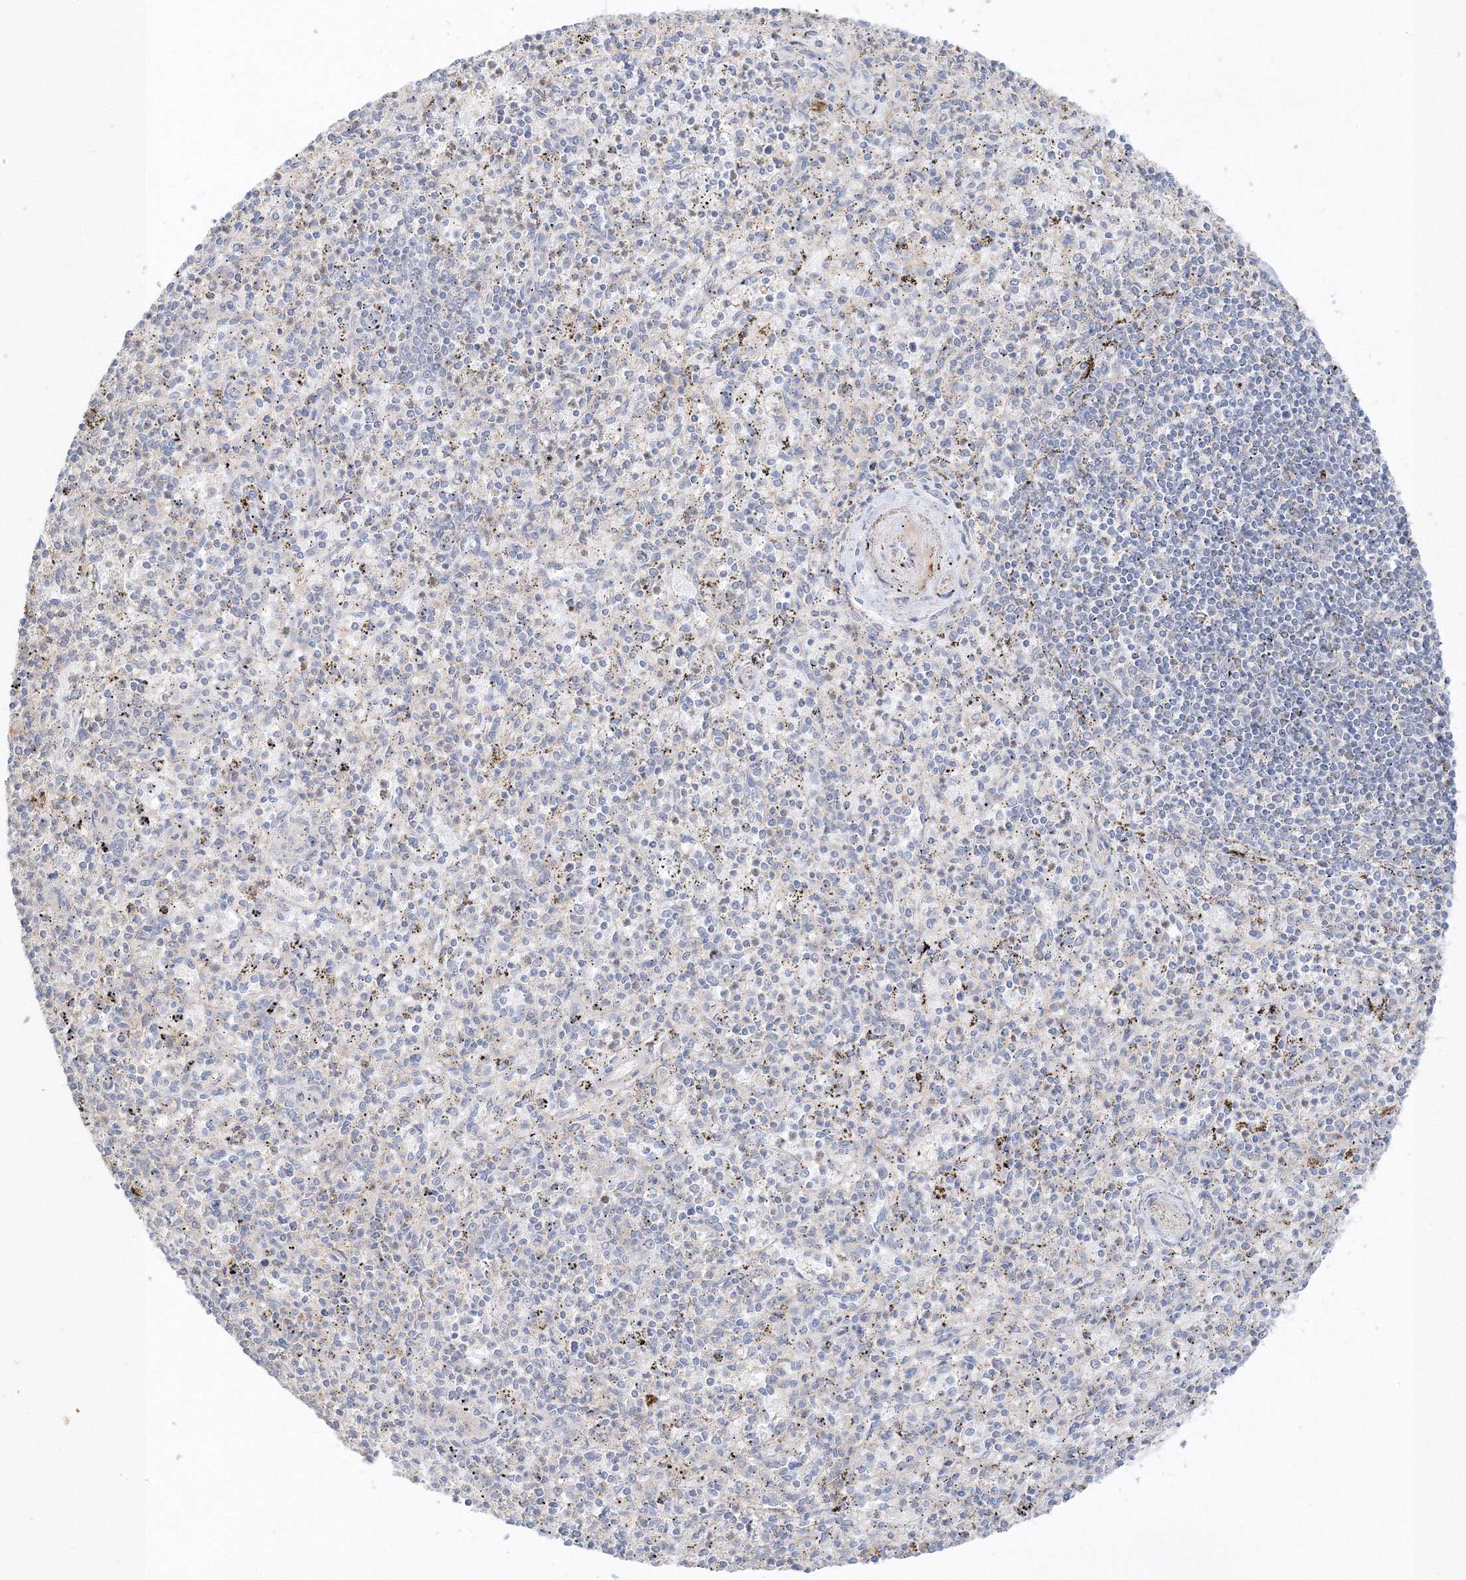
{"staining": {"intensity": "negative", "quantity": "none", "location": "none"}, "tissue": "spleen", "cell_type": "Cells in red pulp", "image_type": "normal", "snomed": [{"axis": "morphology", "description": "Normal tissue, NOS"}, {"axis": "topography", "description": "Spleen"}], "caption": "Immunohistochemistry (IHC) of normal spleen demonstrates no staining in cells in red pulp.", "gene": "ETAA1", "patient": {"sex": "male", "age": 72}}